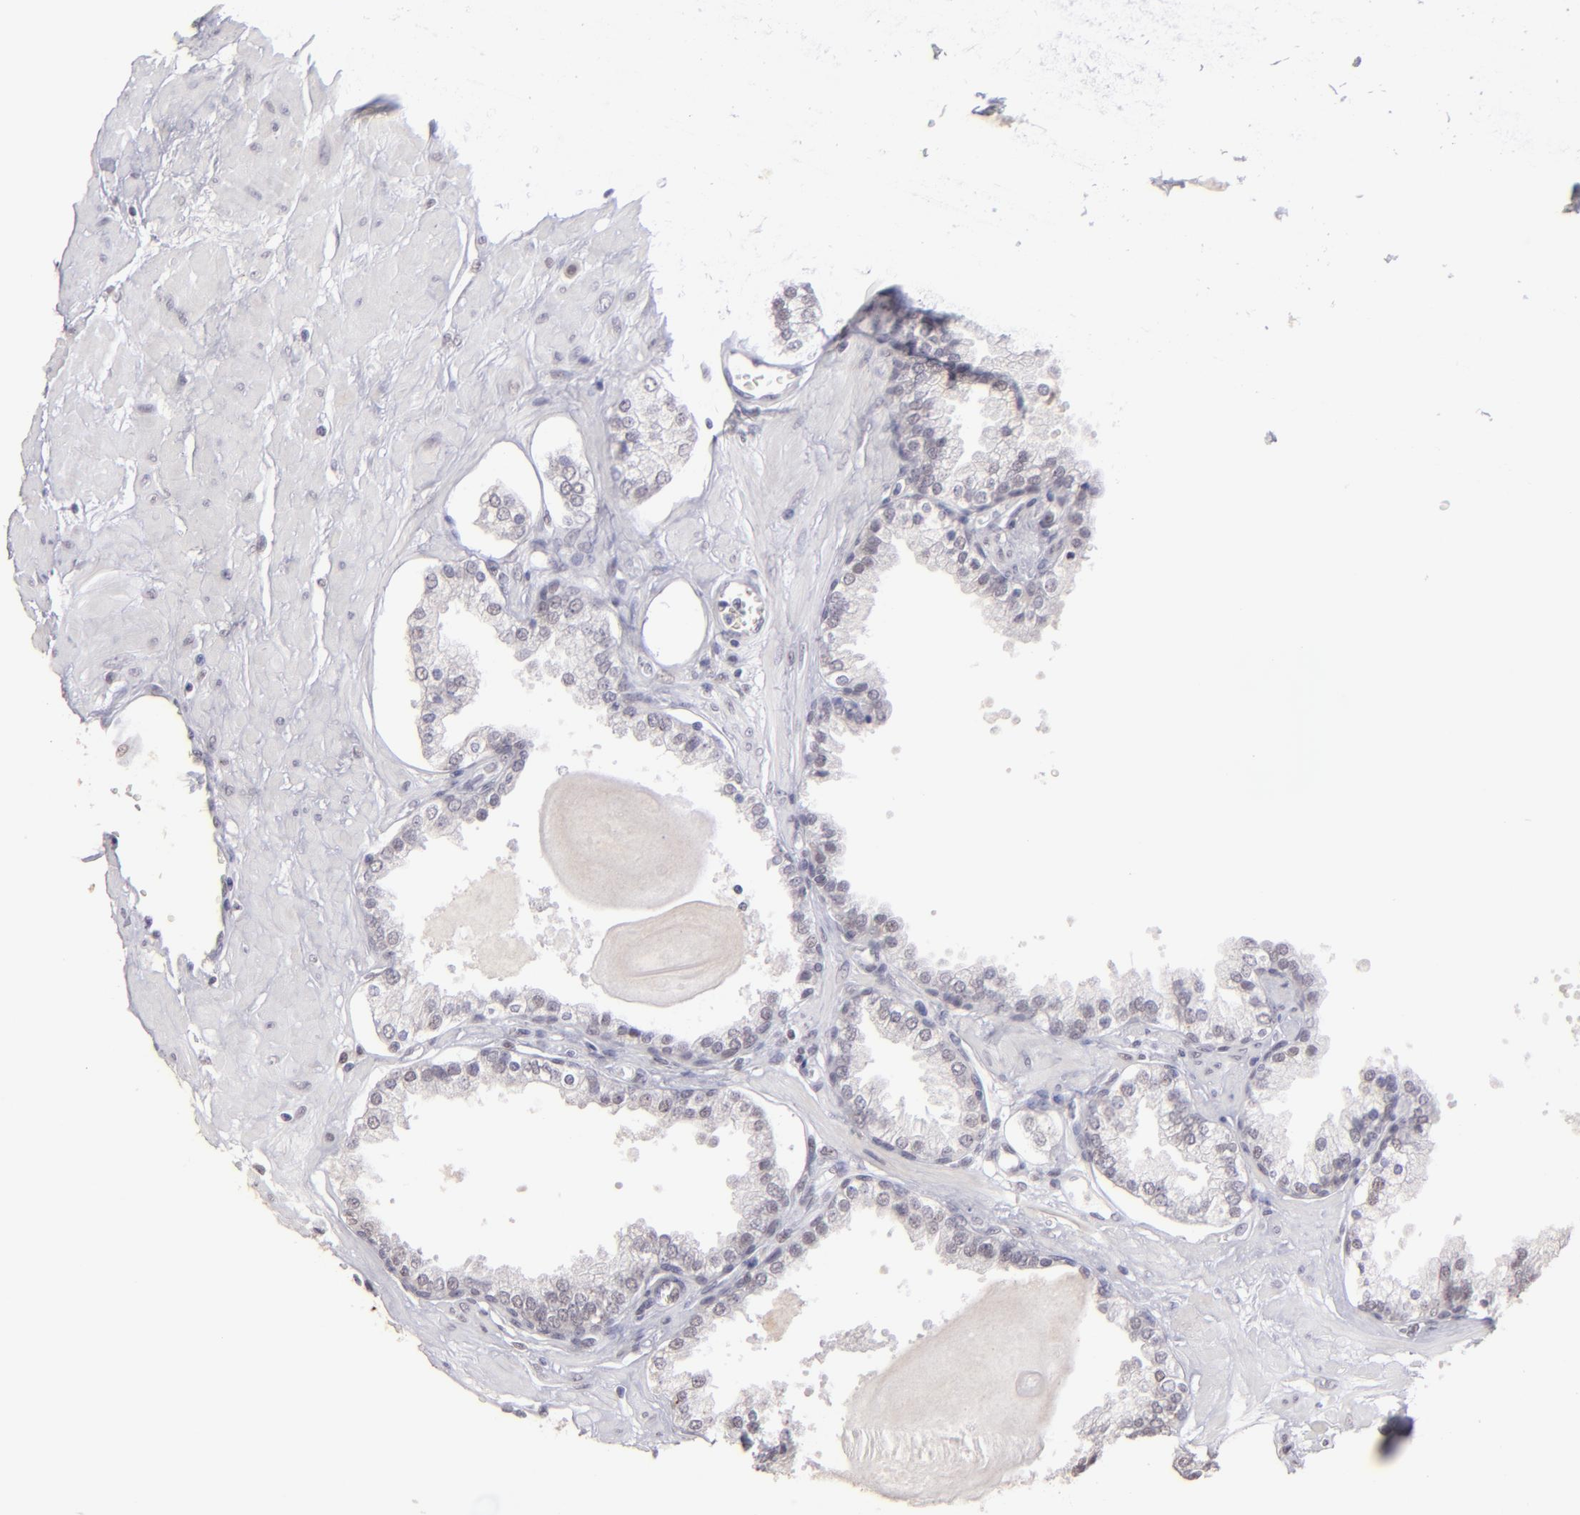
{"staining": {"intensity": "negative", "quantity": "none", "location": "none"}, "tissue": "prostate", "cell_type": "Glandular cells", "image_type": "normal", "snomed": [{"axis": "morphology", "description": "Normal tissue, NOS"}, {"axis": "topography", "description": "Prostate"}], "caption": "Immunohistochemical staining of unremarkable prostate reveals no significant positivity in glandular cells.", "gene": "OTUB2", "patient": {"sex": "male", "age": 51}}